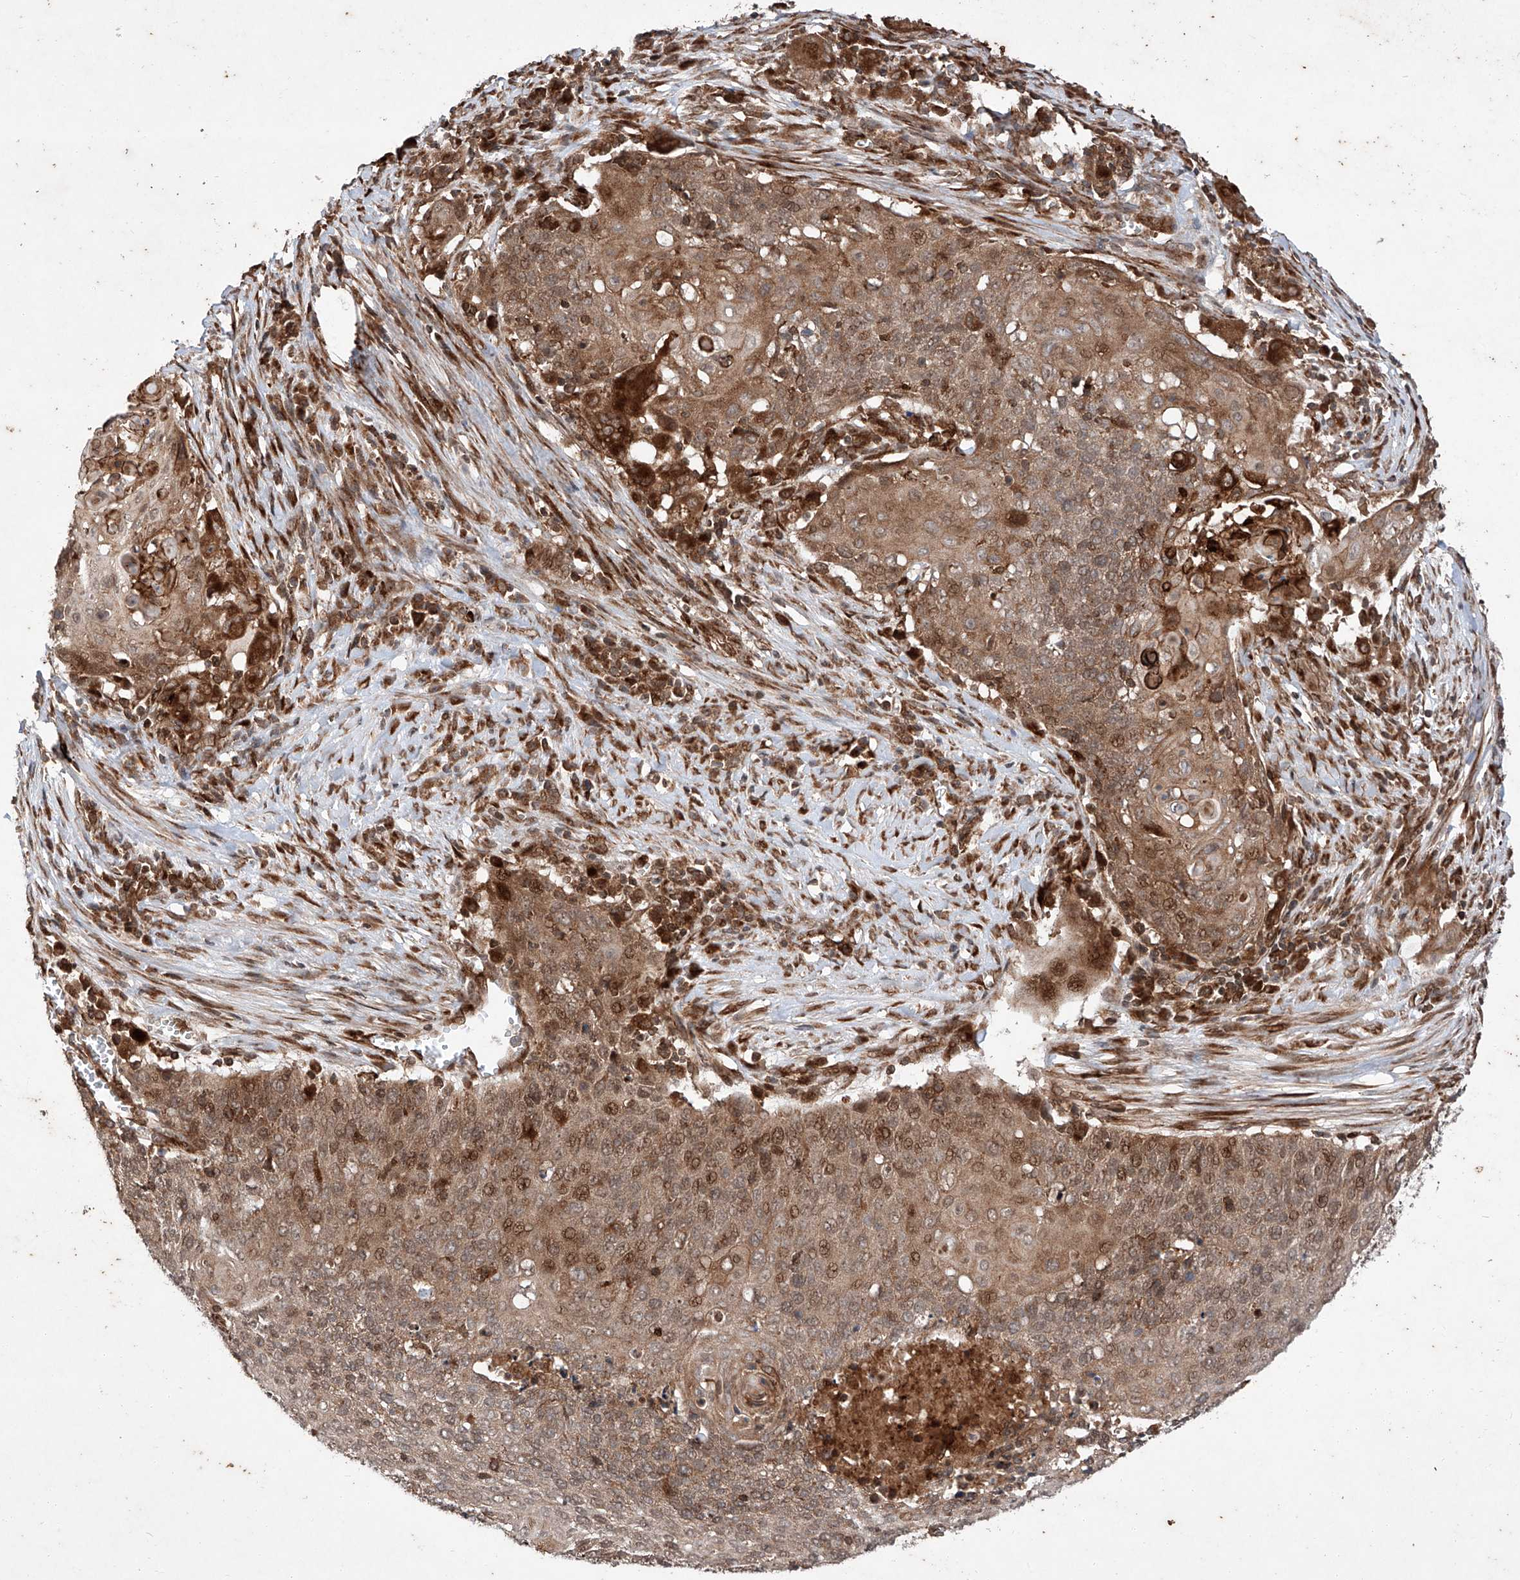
{"staining": {"intensity": "moderate", "quantity": ">75%", "location": "cytoplasmic/membranous,nuclear"}, "tissue": "cervical cancer", "cell_type": "Tumor cells", "image_type": "cancer", "snomed": [{"axis": "morphology", "description": "Squamous cell carcinoma, NOS"}, {"axis": "topography", "description": "Cervix"}], "caption": "Human cervical cancer stained for a protein (brown) reveals moderate cytoplasmic/membranous and nuclear positive positivity in about >75% of tumor cells.", "gene": "ZFP28", "patient": {"sex": "female", "age": 39}}